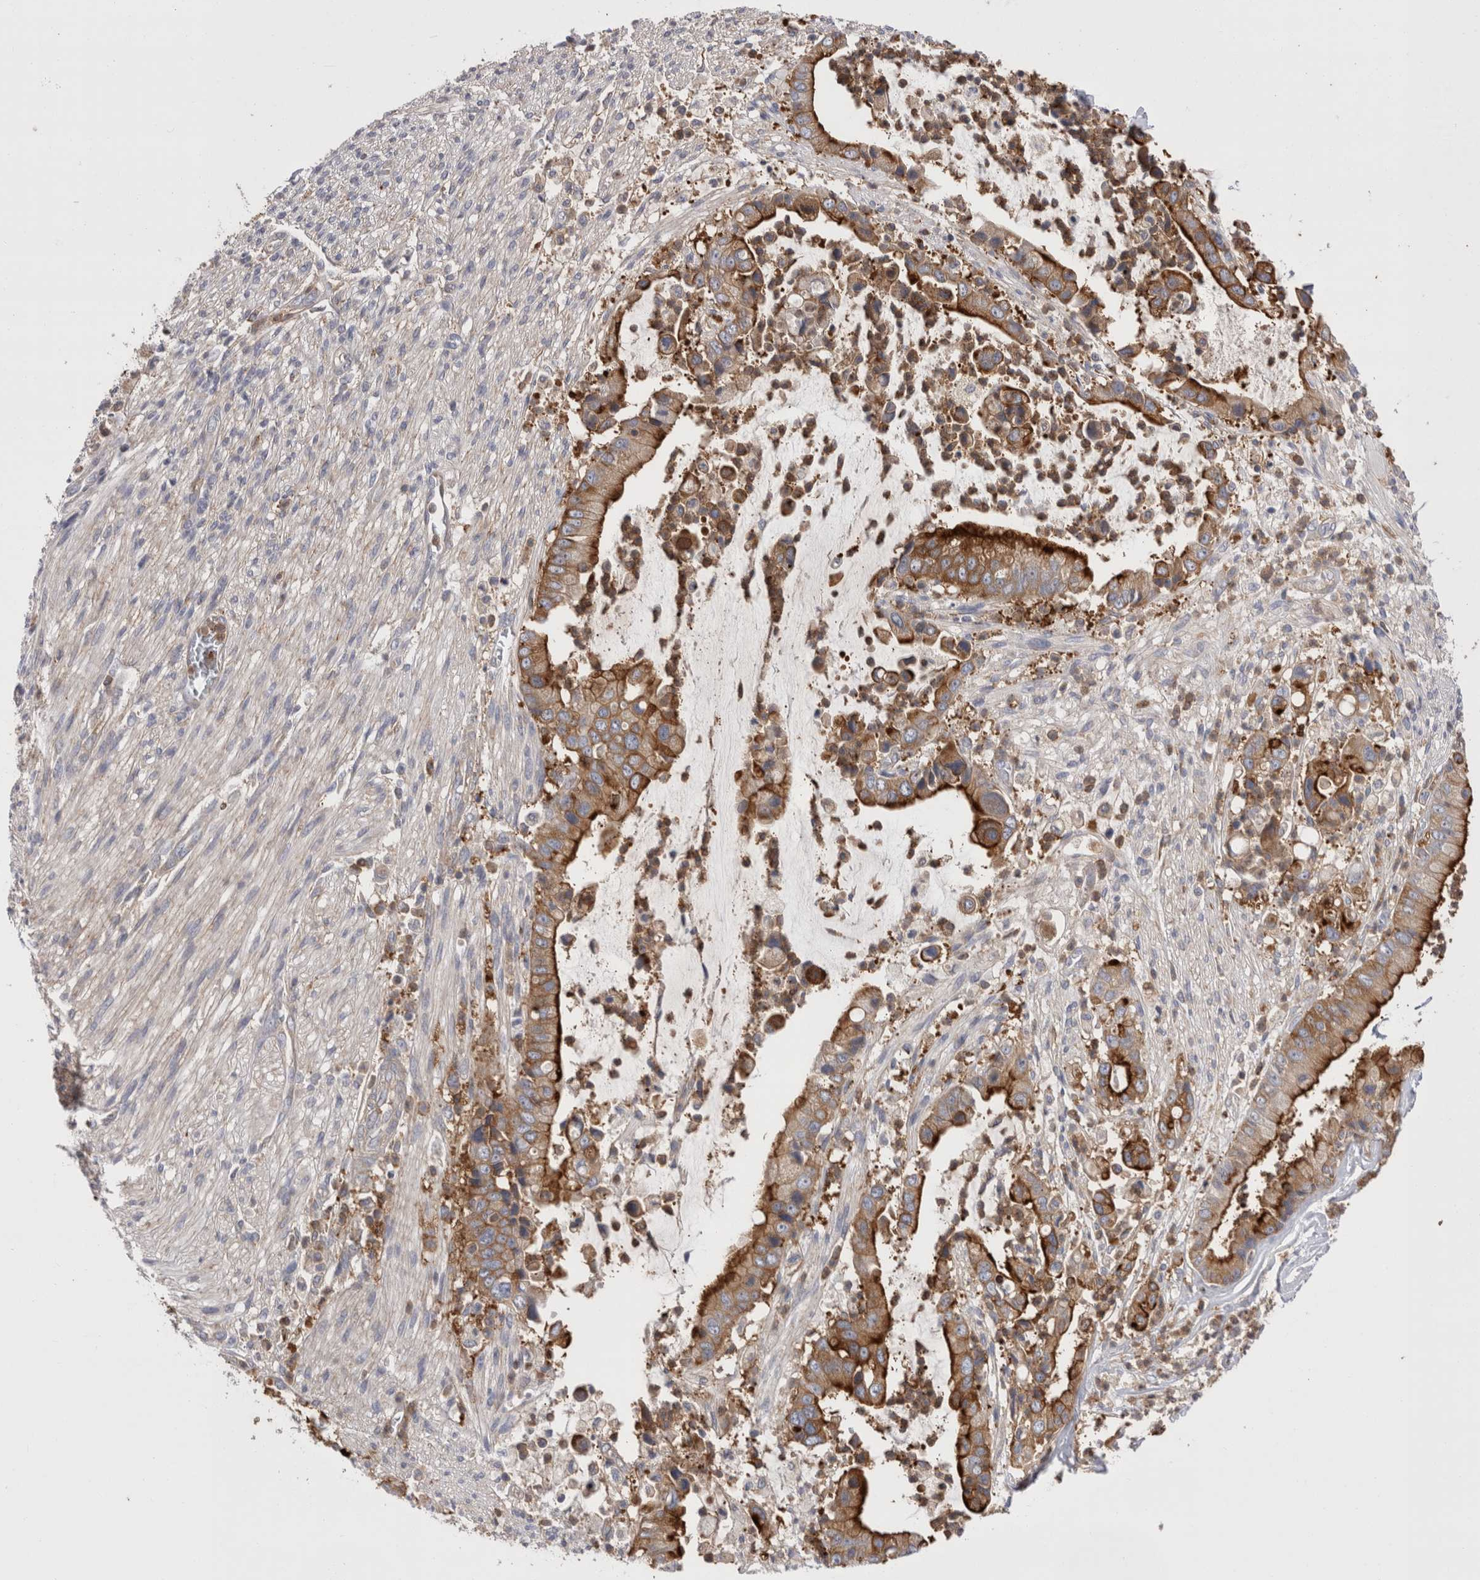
{"staining": {"intensity": "strong", "quantity": ">75%", "location": "cytoplasmic/membranous"}, "tissue": "liver cancer", "cell_type": "Tumor cells", "image_type": "cancer", "snomed": [{"axis": "morphology", "description": "Cholangiocarcinoma"}, {"axis": "topography", "description": "Liver"}], "caption": "Immunohistochemical staining of human liver cholangiocarcinoma exhibits high levels of strong cytoplasmic/membranous protein staining in about >75% of tumor cells.", "gene": "RAB11FIP1", "patient": {"sex": "female", "age": 54}}